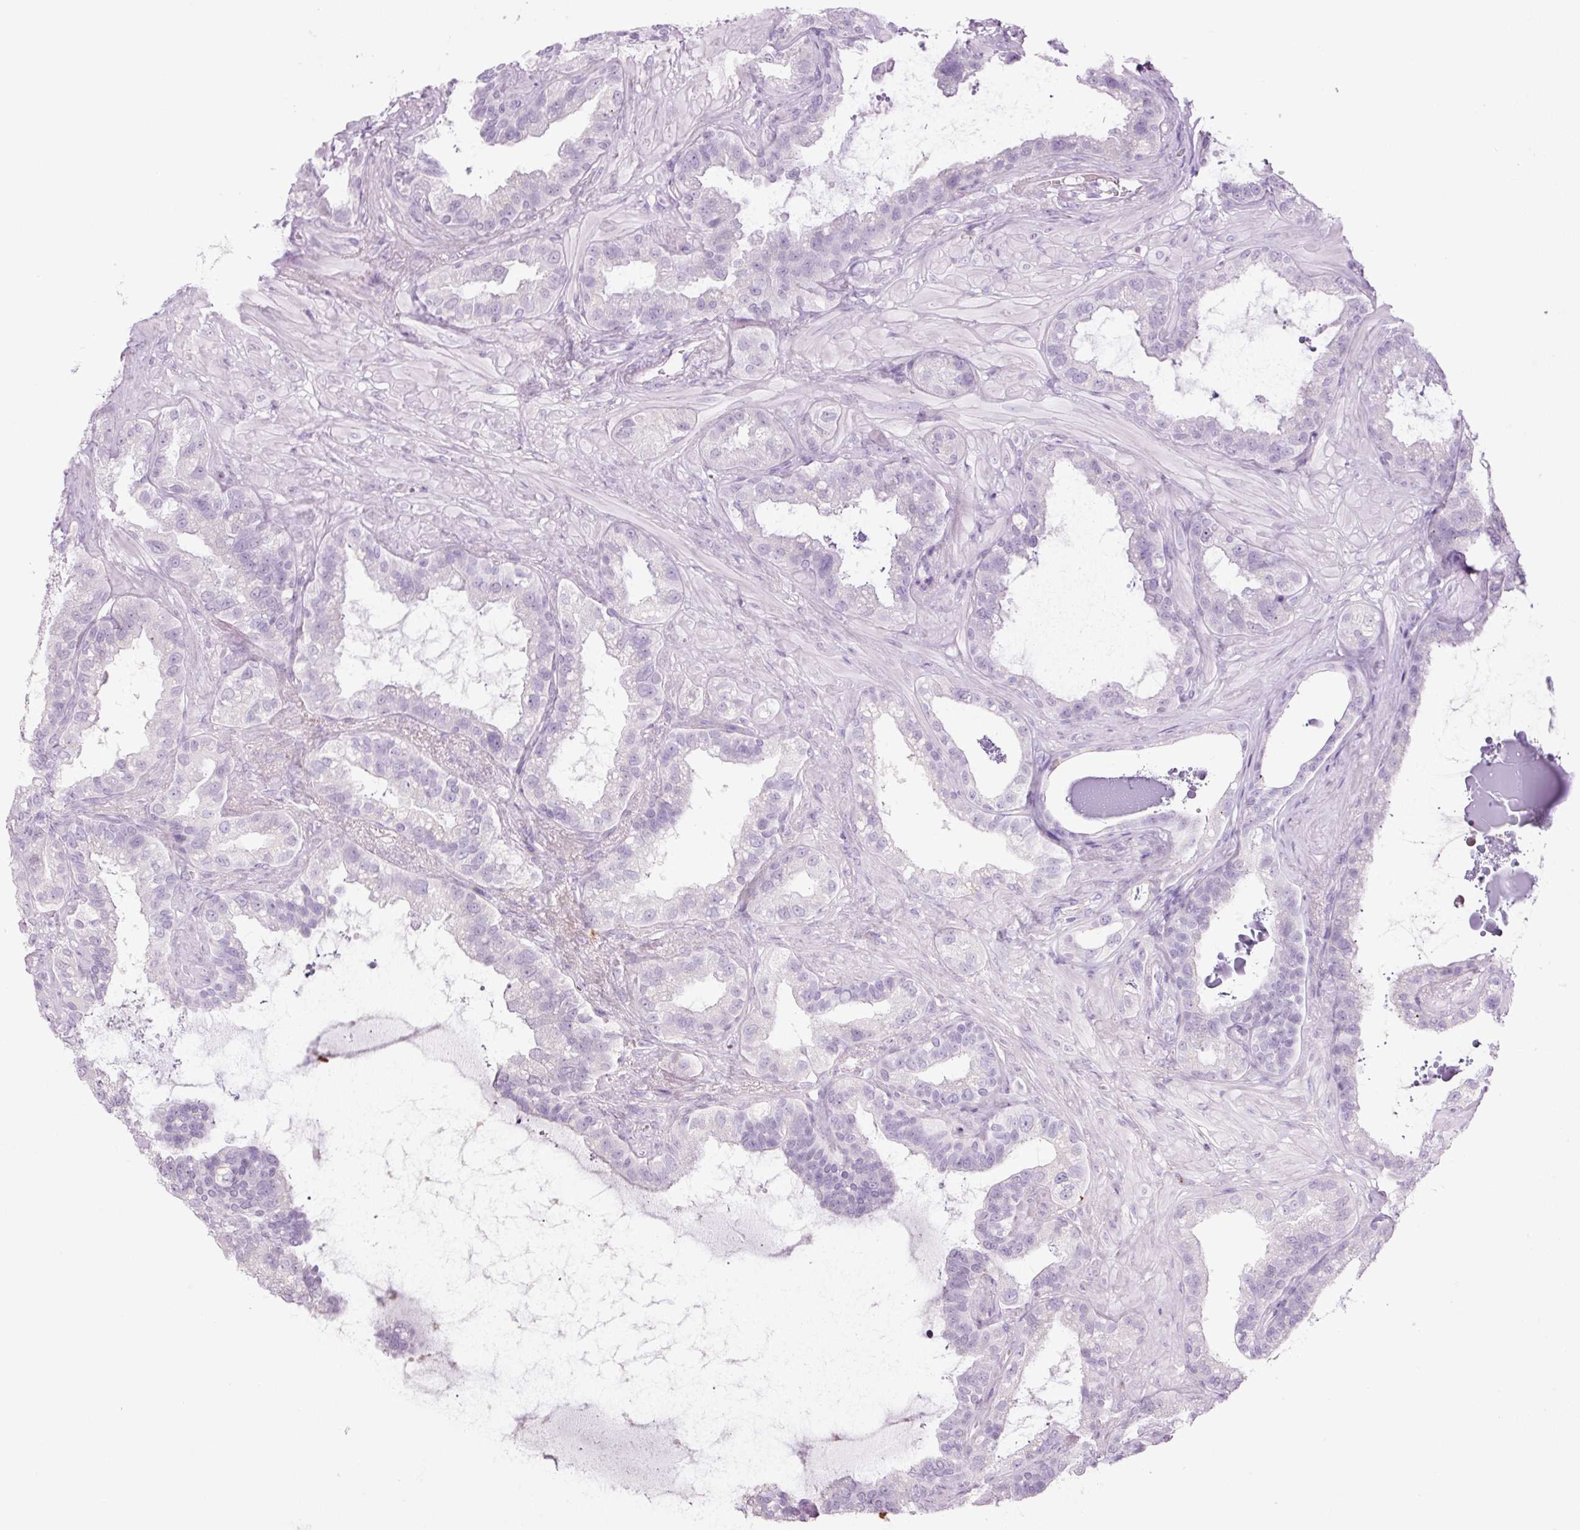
{"staining": {"intensity": "negative", "quantity": "none", "location": "none"}, "tissue": "seminal vesicle", "cell_type": "Glandular cells", "image_type": "normal", "snomed": [{"axis": "morphology", "description": "Normal tissue, NOS"}, {"axis": "topography", "description": "Seminal veicle"}, {"axis": "topography", "description": "Peripheral nerve tissue"}], "caption": "Immunohistochemistry (IHC) of benign seminal vesicle displays no expression in glandular cells. (DAB immunohistochemistry visualized using brightfield microscopy, high magnification).", "gene": "KLF1", "patient": {"sex": "male", "age": 76}}